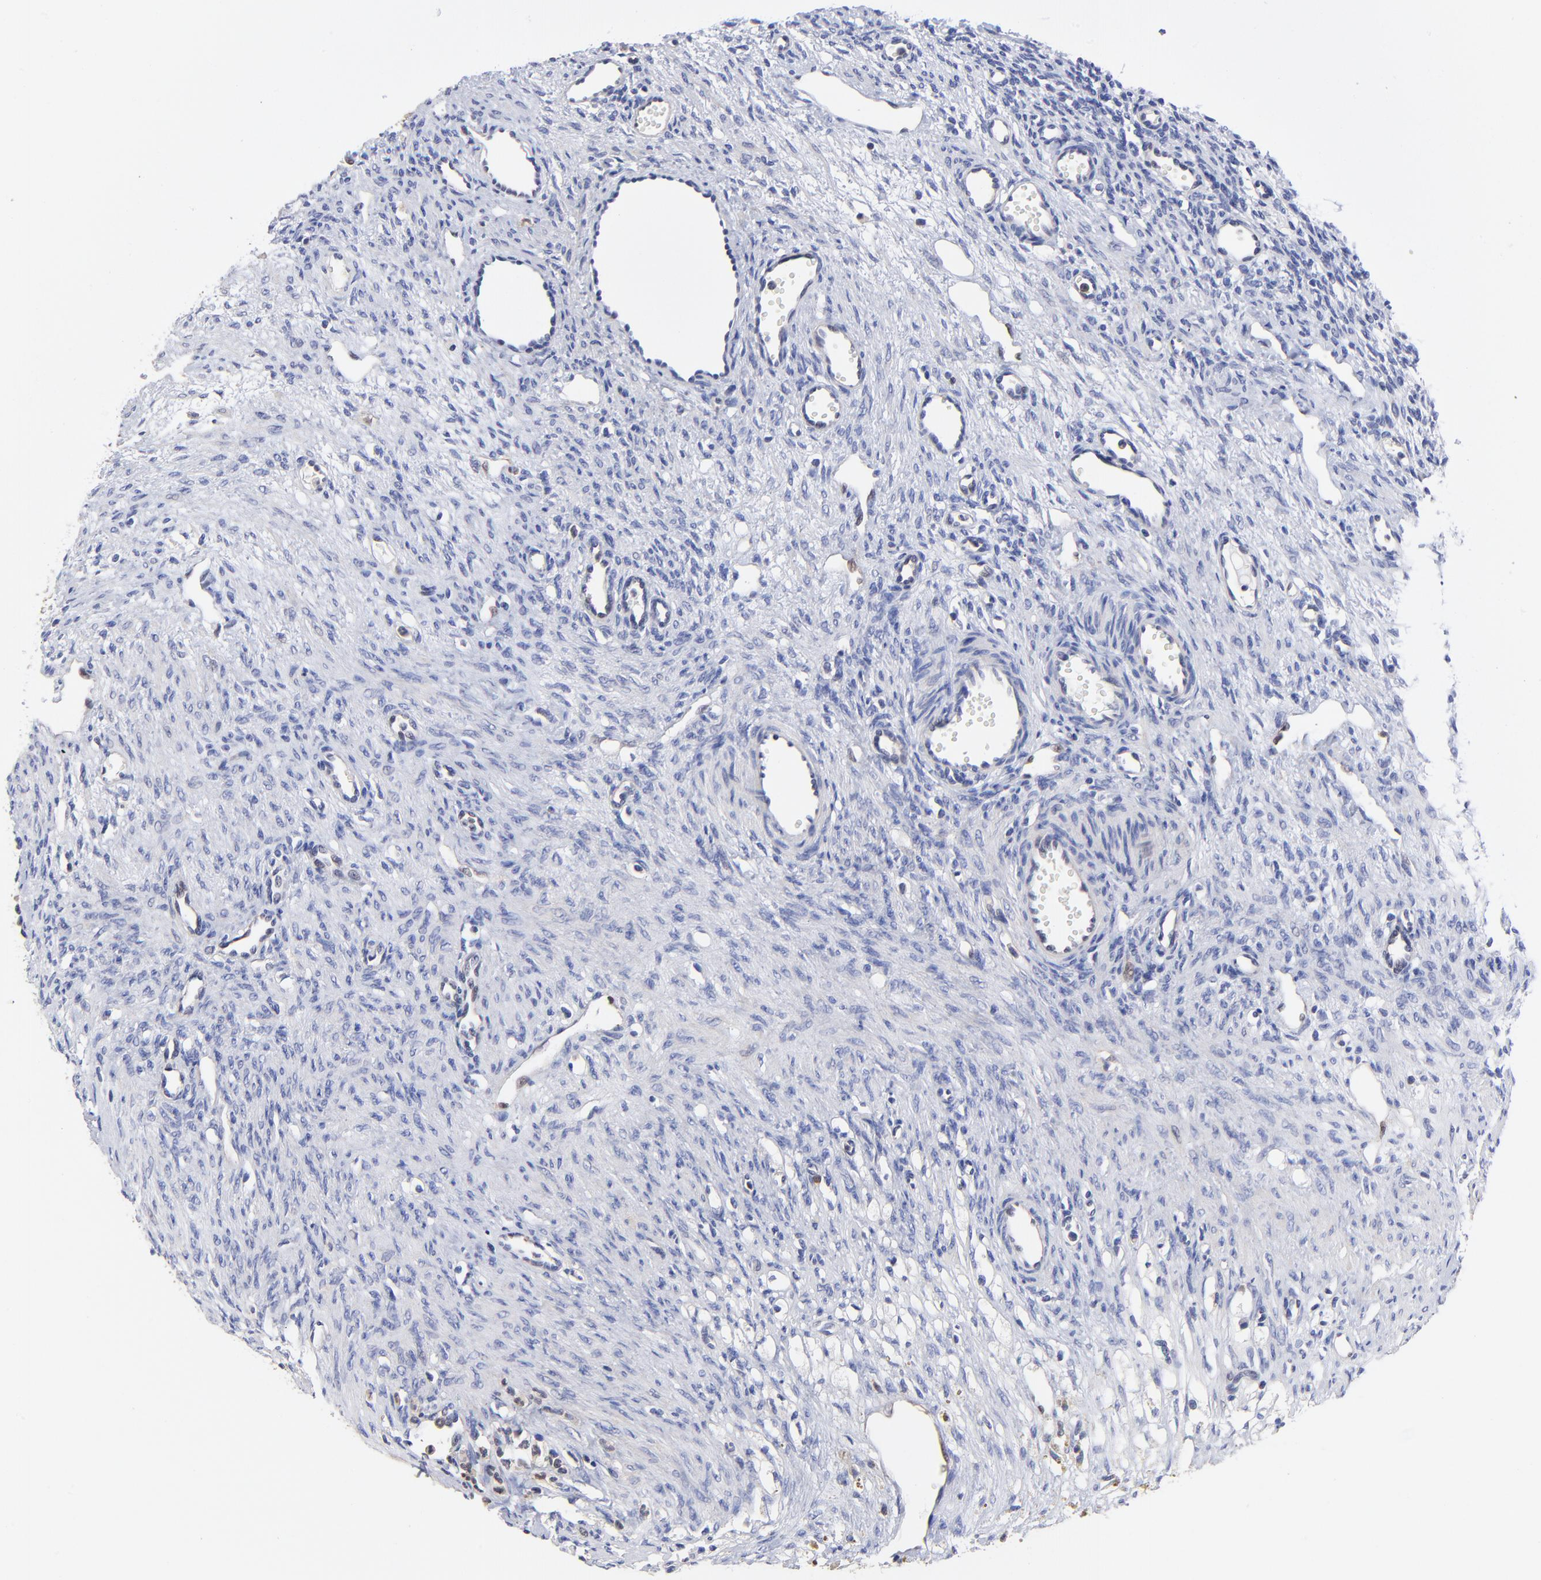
{"staining": {"intensity": "weak", "quantity": "<25%", "location": "cytoplasmic/membranous"}, "tissue": "ovary", "cell_type": "Follicle cells", "image_type": "normal", "snomed": [{"axis": "morphology", "description": "Normal tissue, NOS"}, {"axis": "topography", "description": "Ovary"}], "caption": "This is an IHC histopathology image of benign human ovary. There is no staining in follicle cells.", "gene": "DCTPP1", "patient": {"sex": "female", "age": 33}}